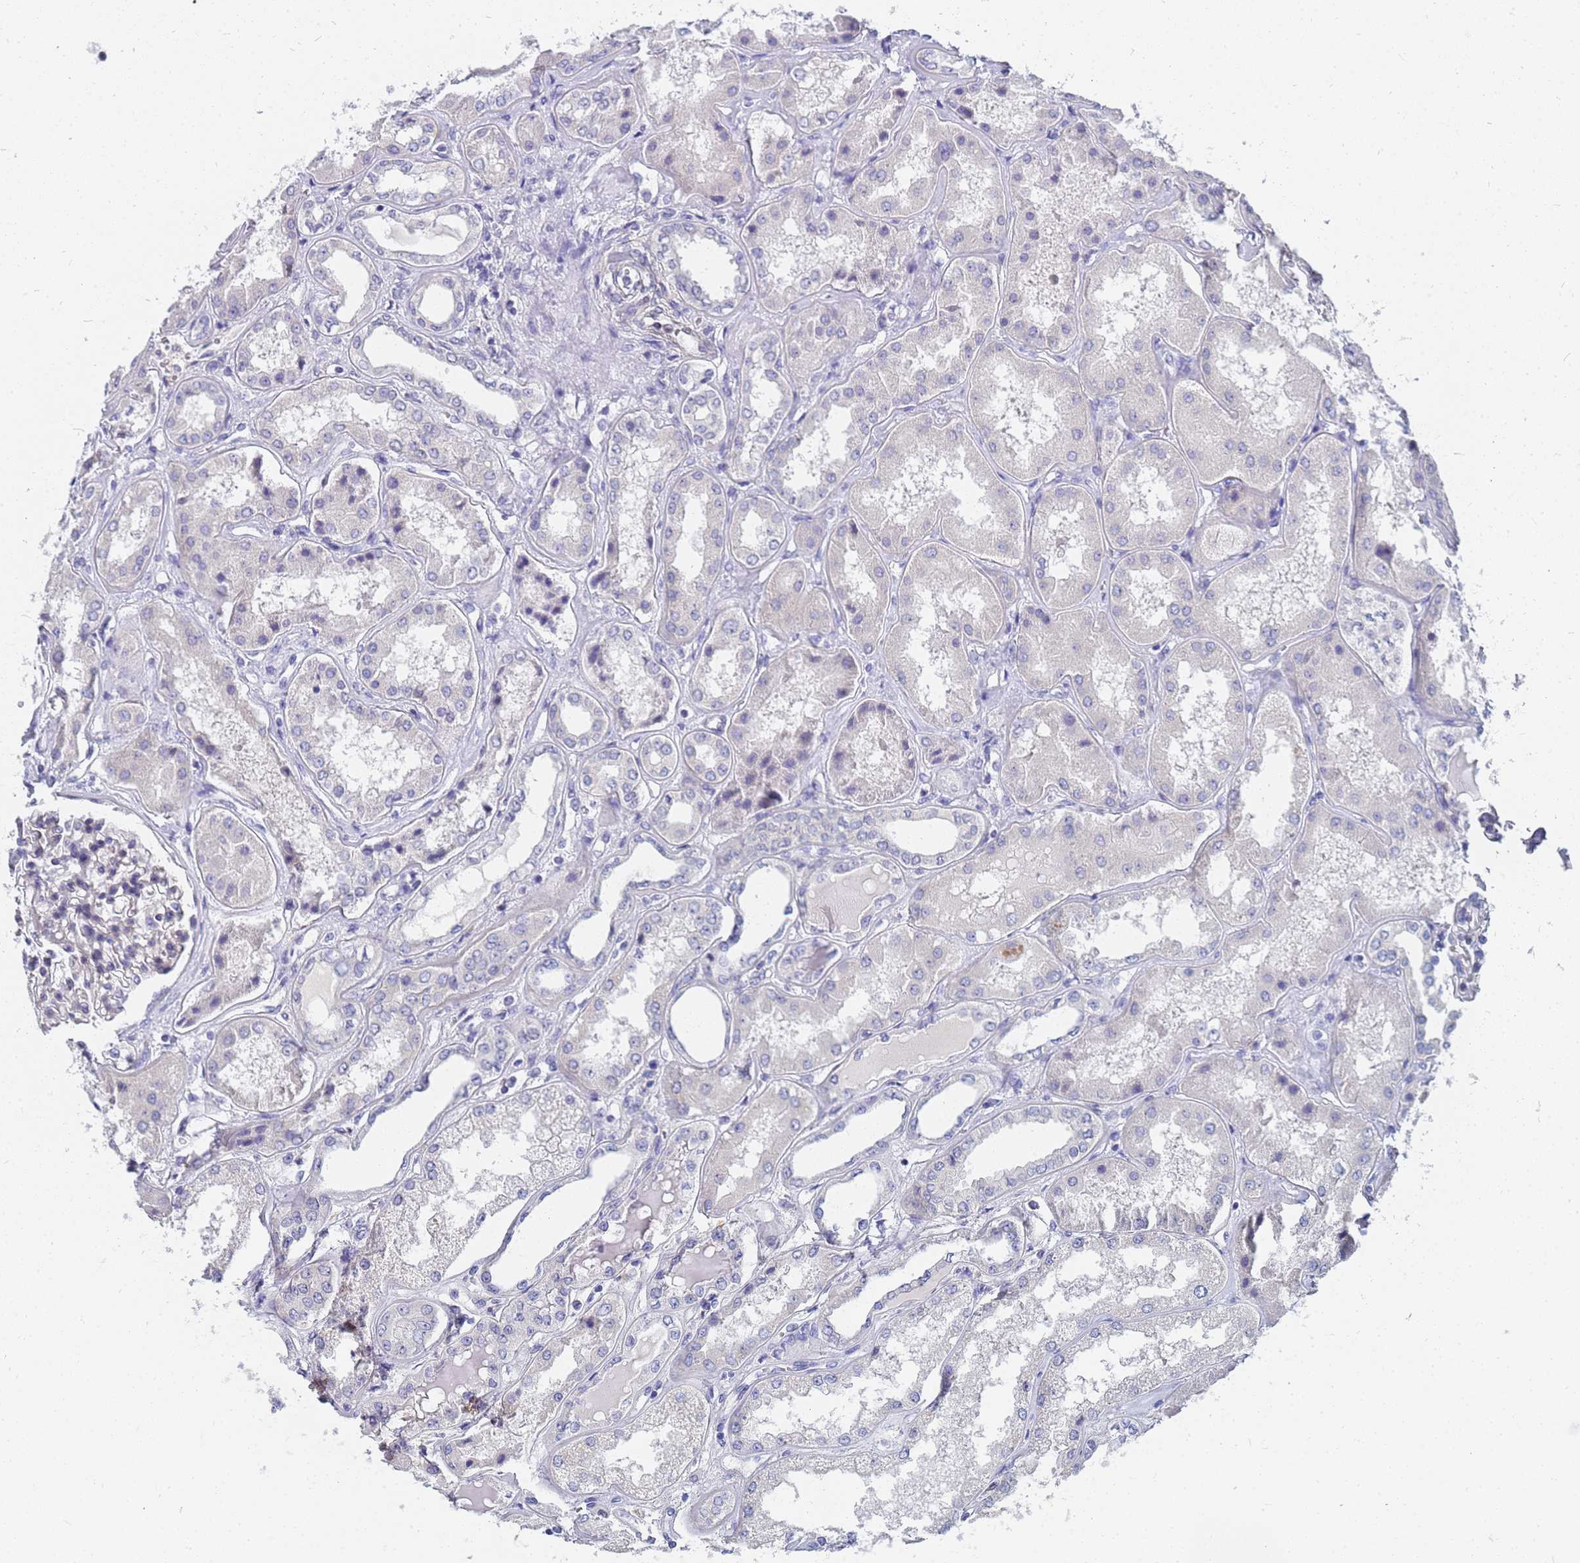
{"staining": {"intensity": "negative", "quantity": "none", "location": "none"}, "tissue": "kidney", "cell_type": "Cells in glomeruli", "image_type": "normal", "snomed": [{"axis": "morphology", "description": "Normal tissue, NOS"}, {"axis": "topography", "description": "Kidney"}], "caption": "Immunohistochemistry (IHC) image of normal kidney stained for a protein (brown), which exhibits no expression in cells in glomeruli. The staining is performed using DAB (3,3'-diaminobenzidine) brown chromogen with nuclei counter-stained in using hematoxylin.", "gene": "FAM166B", "patient": {"sex": "female", "age": 56}}